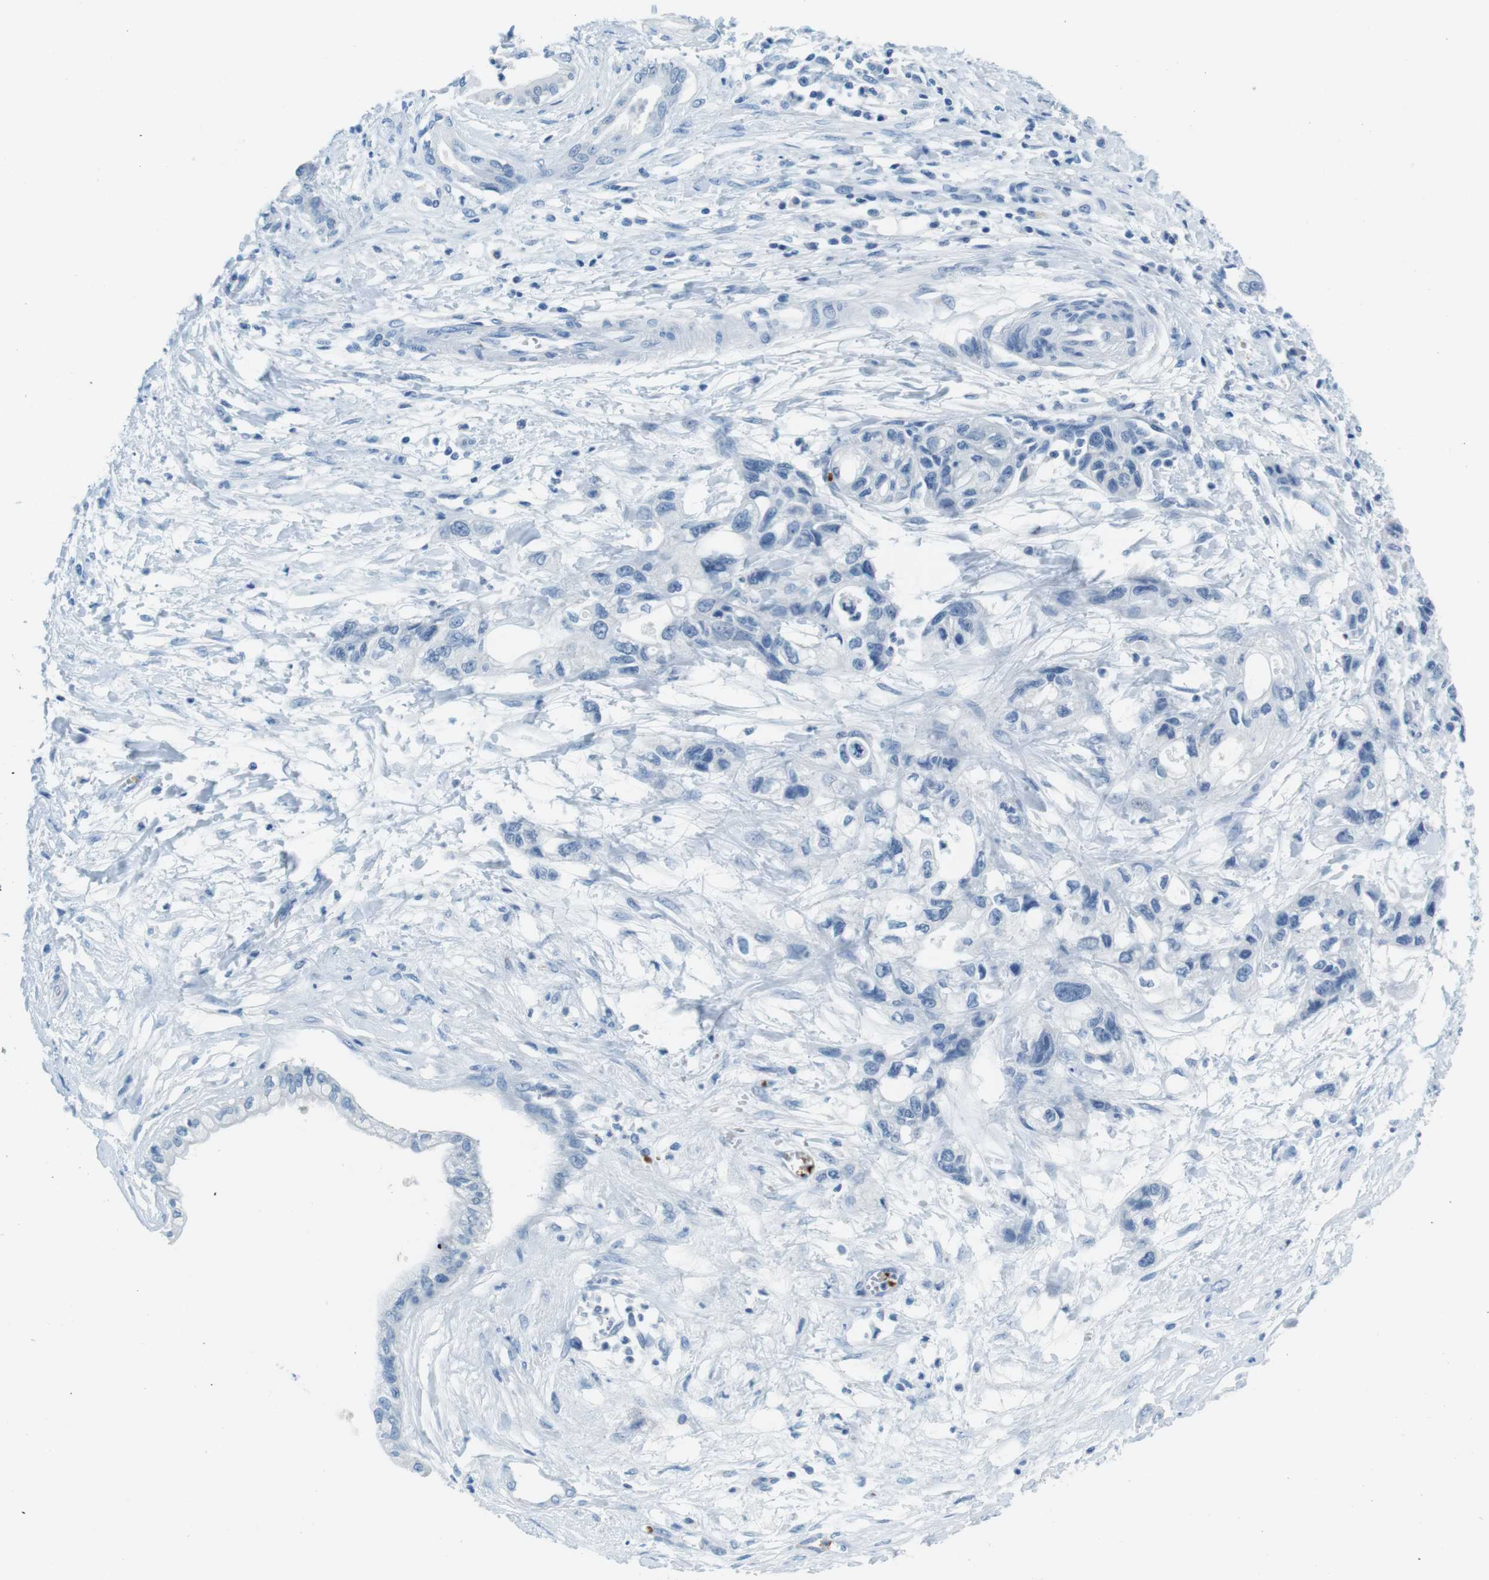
{"staining": {"intensity": "negative", "quantity": "none", "location": "none"}, "tissue": "pancreatic cancer", "cell_type": "Tumor cells", "image_type": "cancer", "snomed": [{"axis": "morphology", "description": "Adenocarcinoma, NOS"}, {"axis": "topography", "description": "Pancreas"}], "caption": "An immunohistochemistry (IHC) histopathology image of pancreatic cancer is shown. There is no staining in tumor cells of pancreatic cancer. (Immunohistochemistry (ihc), brightfield microscopy, high magnification).", "gene": "TFAP2C", "patient": {"sex": "male", "age": 56}}